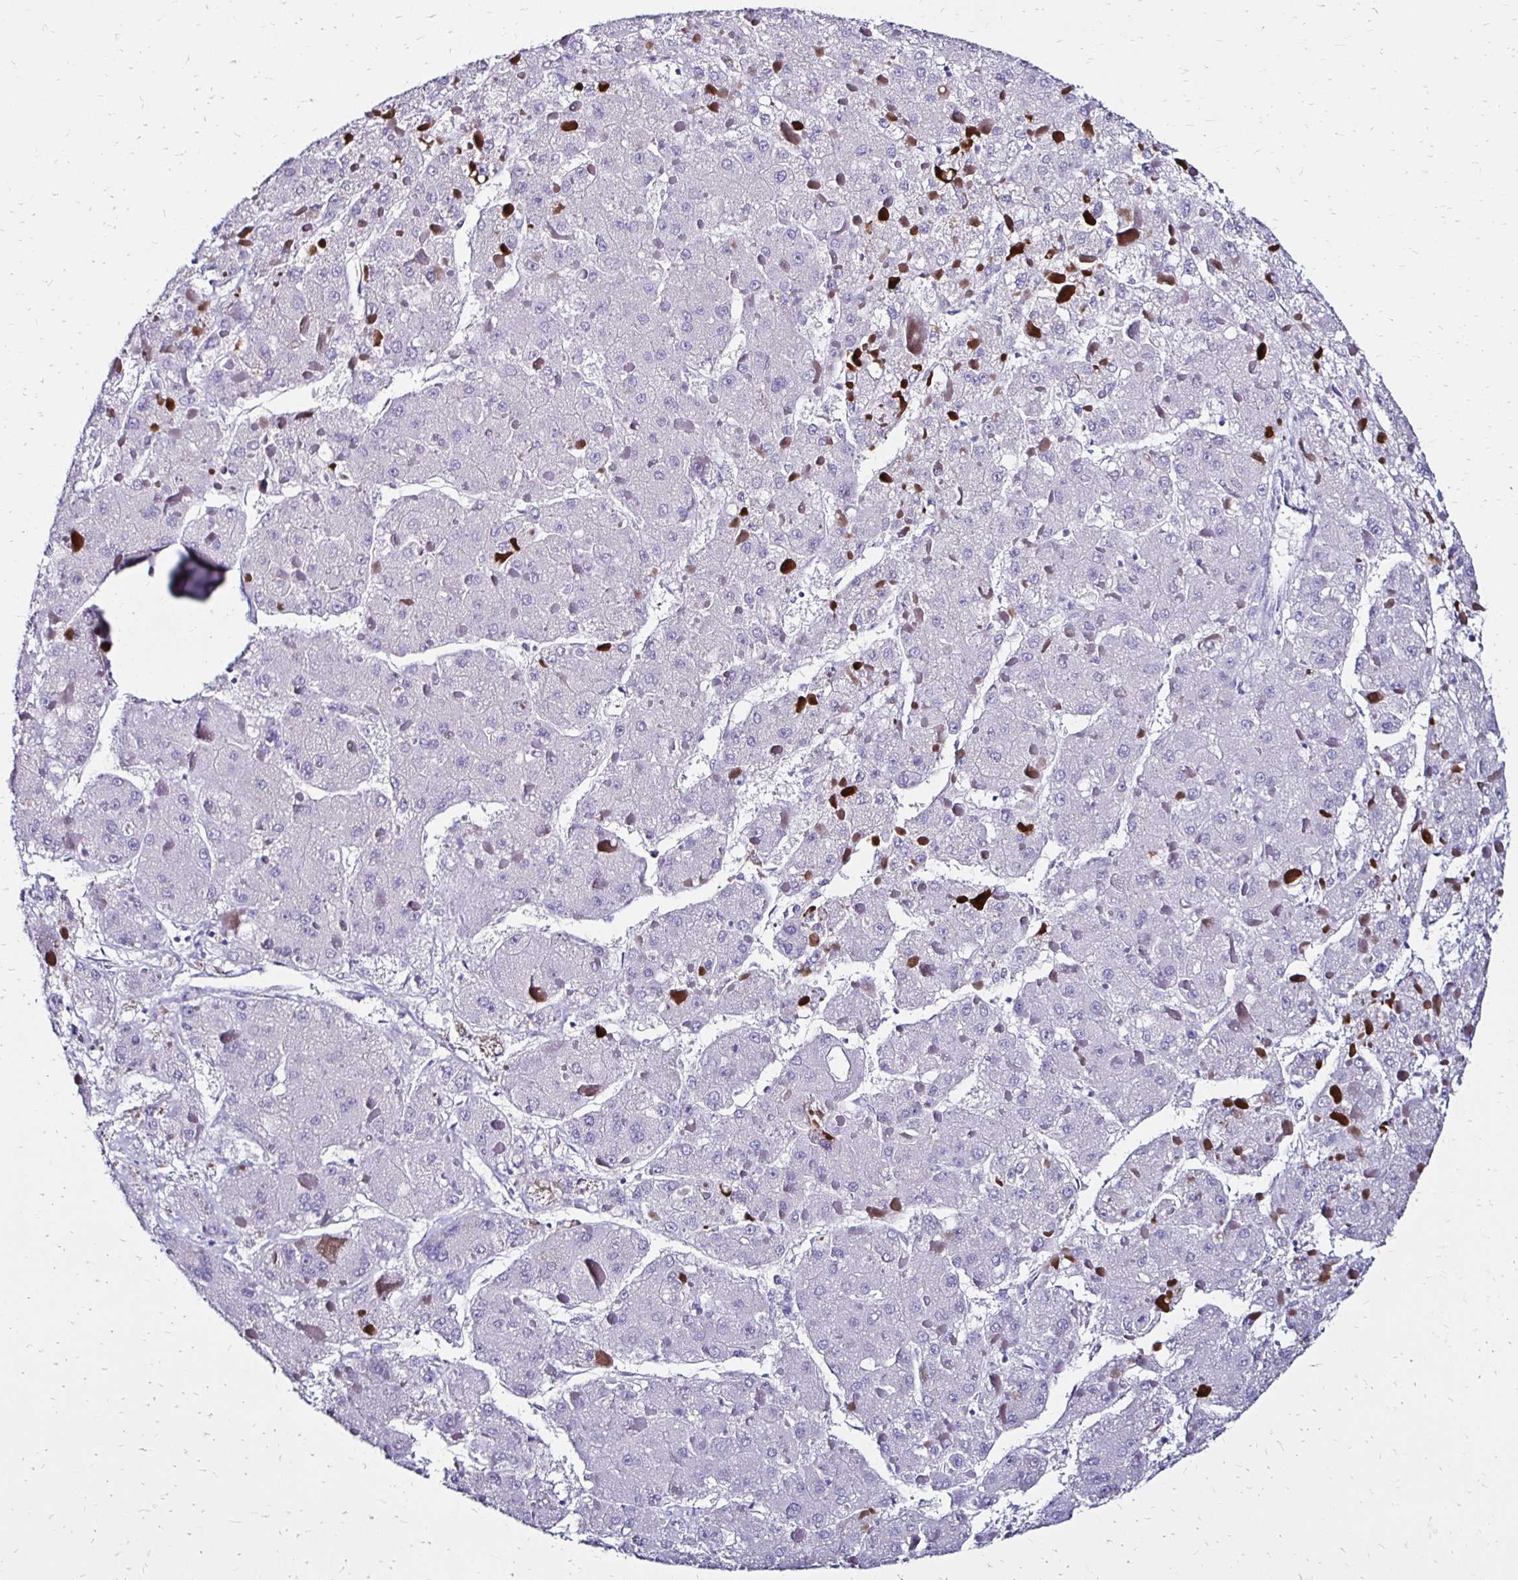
{"staining": {"intensity": "negative", "quantity": "none", "location": "none"}, "tissue": "liver cancer", "cell_type": "Tumor cells", "image_type": "cancer", "snomed": [{"axis": "morphology", "description": "Carcinoma, Hepatocellular, NOS"}, {"axis": "topography", "description": "Liver"}], "caption": "A high-resolution histopathology image shows IHC staining of liver cancer, which shows no significant positivity in tumor cells.", "gene": "KCNT1", "patient": {"sex": "female", "age": 73}}